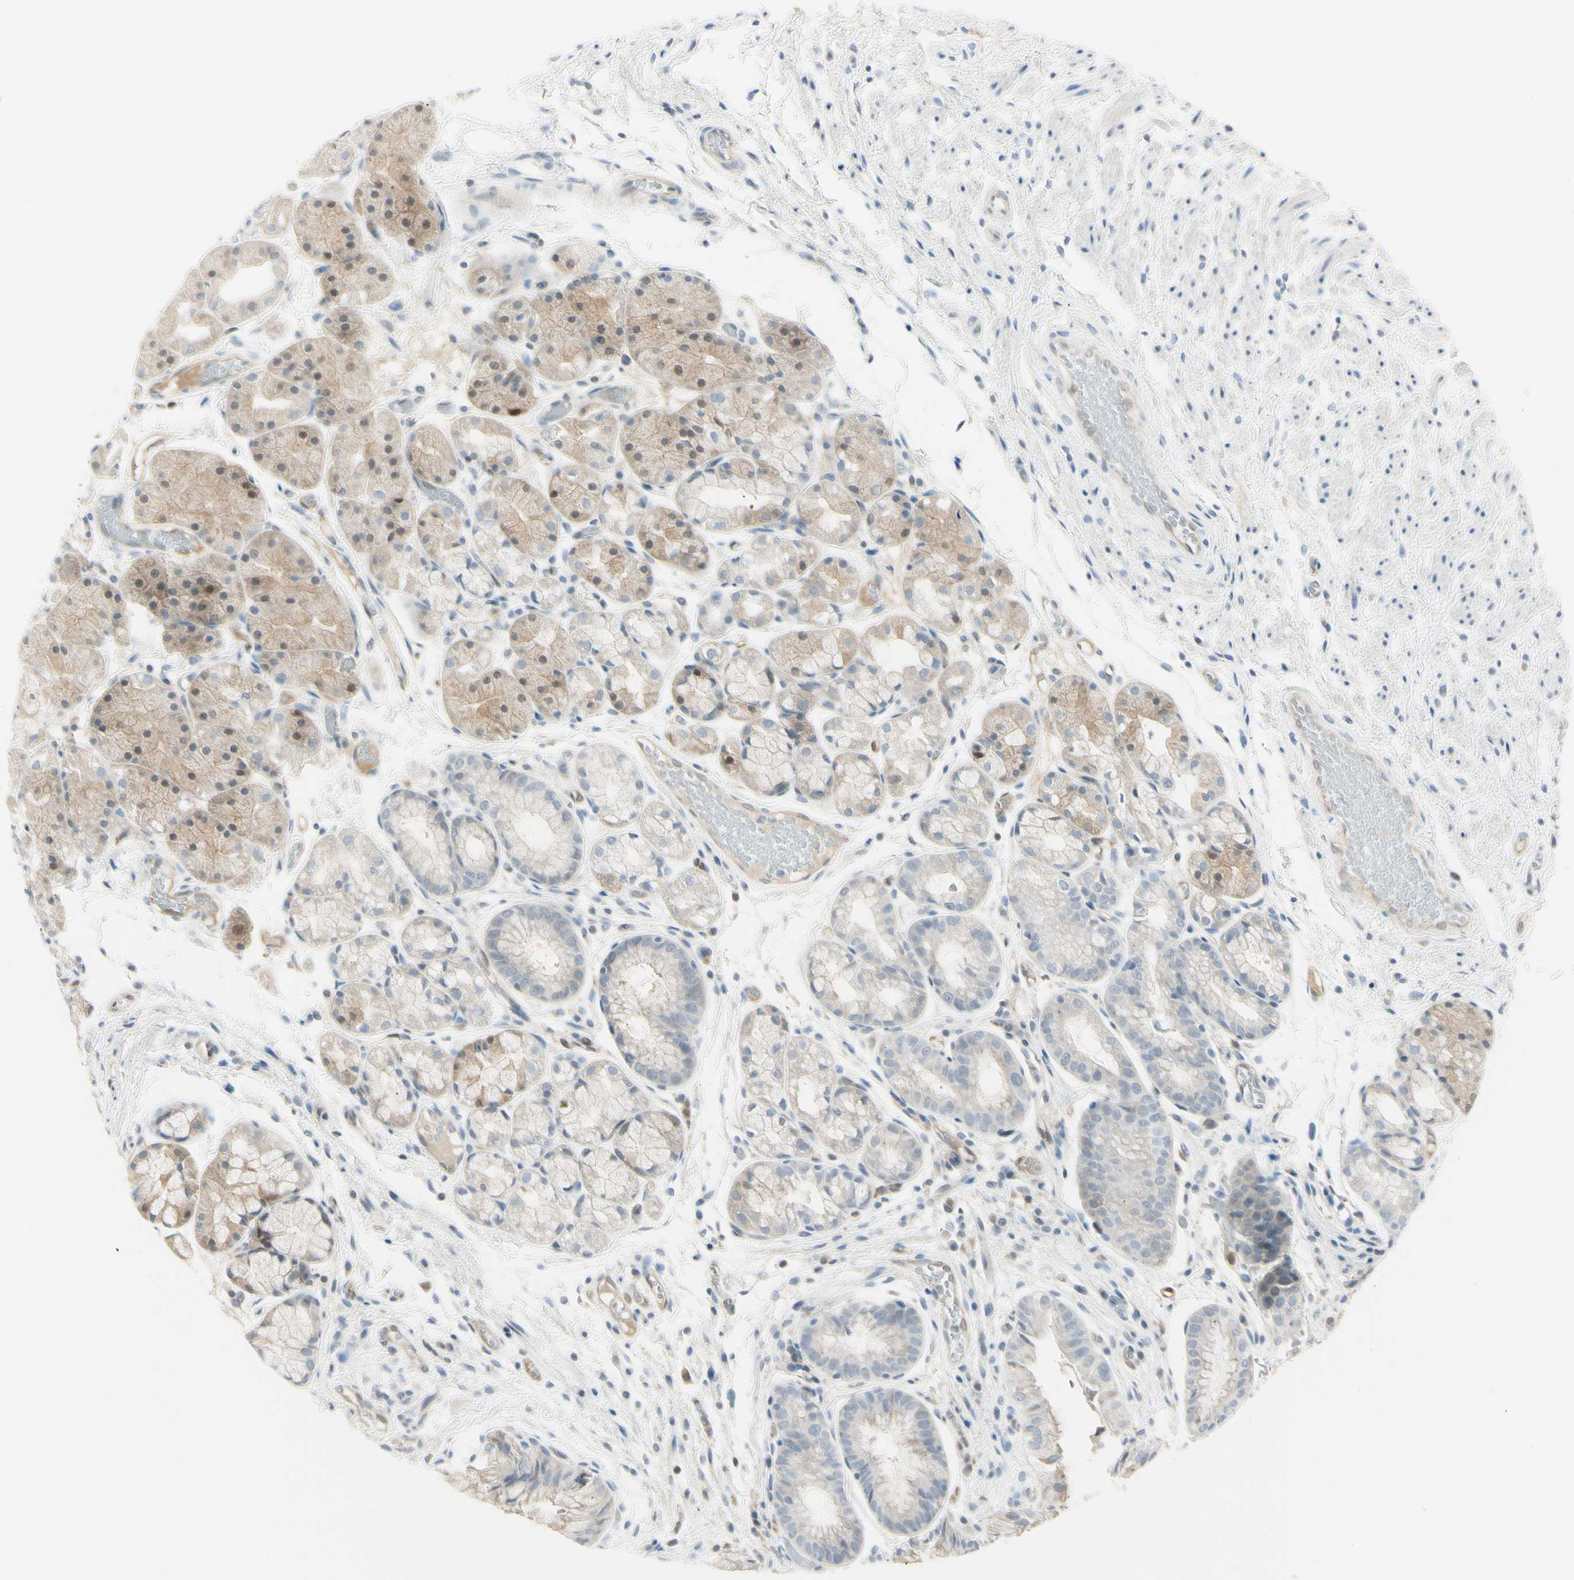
{"staining": {"intensity": "moderate", "quantity": "25%-75%", "location": "cytoplasmic/membranous,nuclear"}, "tissue": "stomach", "cell_type": "Glandular cells", "image_type": "normal", "snomed": [{"axis": "morphology", "description": "Normal tissue, NOS"}, {"axis": "topography", "description": "Stomach, upper"}], "caption": "Protein expression by immunohistochemistry (IHC) shows moderate cytoplasmic/membranous,nuclear staining in approximately 25%-75% of glandular cells in benign stomach.", "gene": "ASB9", "patient": {"sex": "male", "age": 72}}